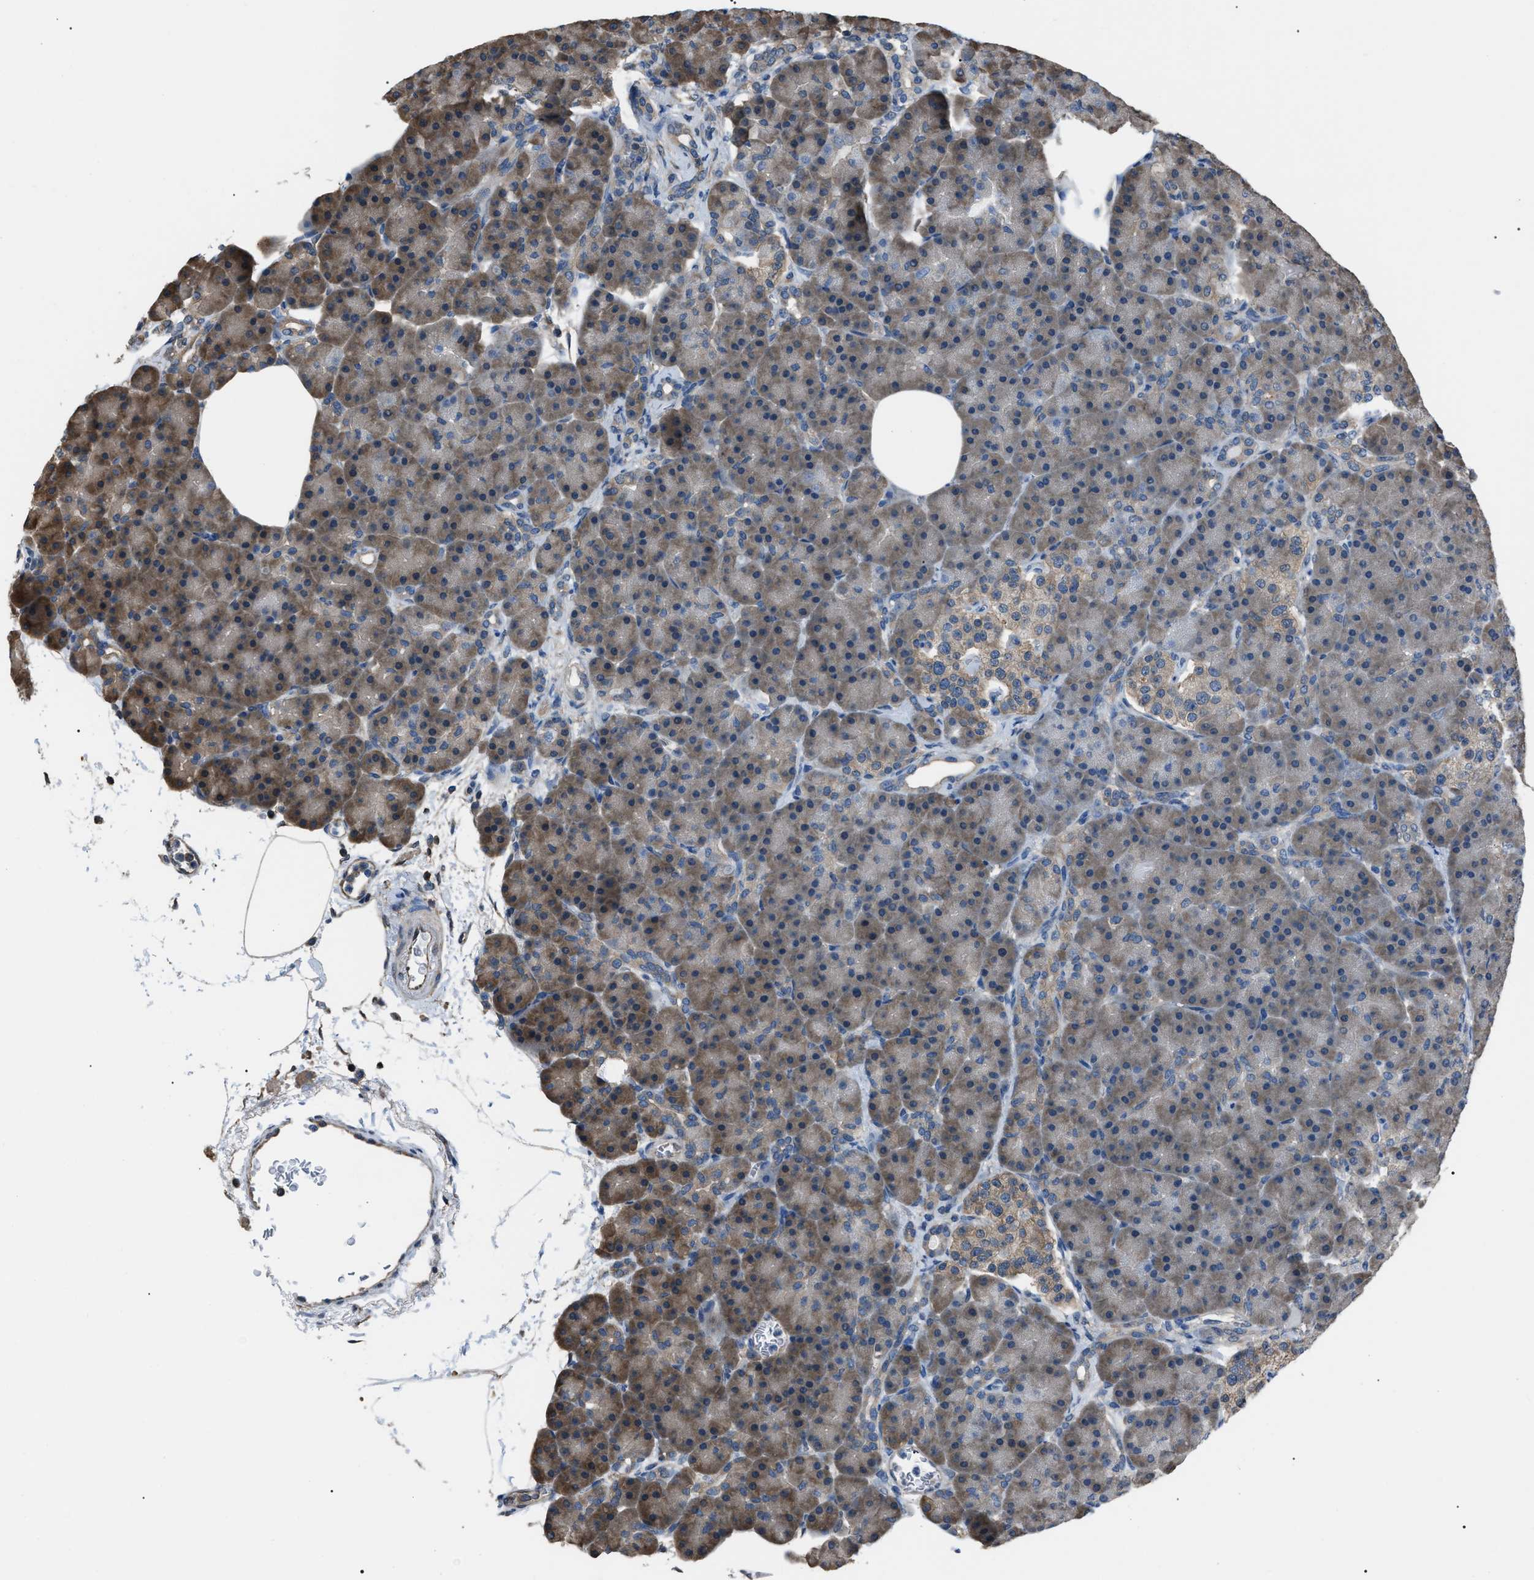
{"staining": {"intensity": "weak", "quantity": "25%-75%", "location": "cytoplasmic/membranous"}, "tissue": "pancreas", "cell_type": "Exocrine glandular cells", "image_type": "normal", "snomed": [{"axis": "morphology", "description": "Normal tissue, NOS"}, {"axis": "topography", "description": "Pancreas"}], "caption": "This is a photomicrograph of immunohistochemistry staining of benign pancreas, which shows weak staining in the cytoplasmic/membranous of exocrine glandular cells.", "gene": "PDCD5", "patient": {"sex": "female", "age": 70}}